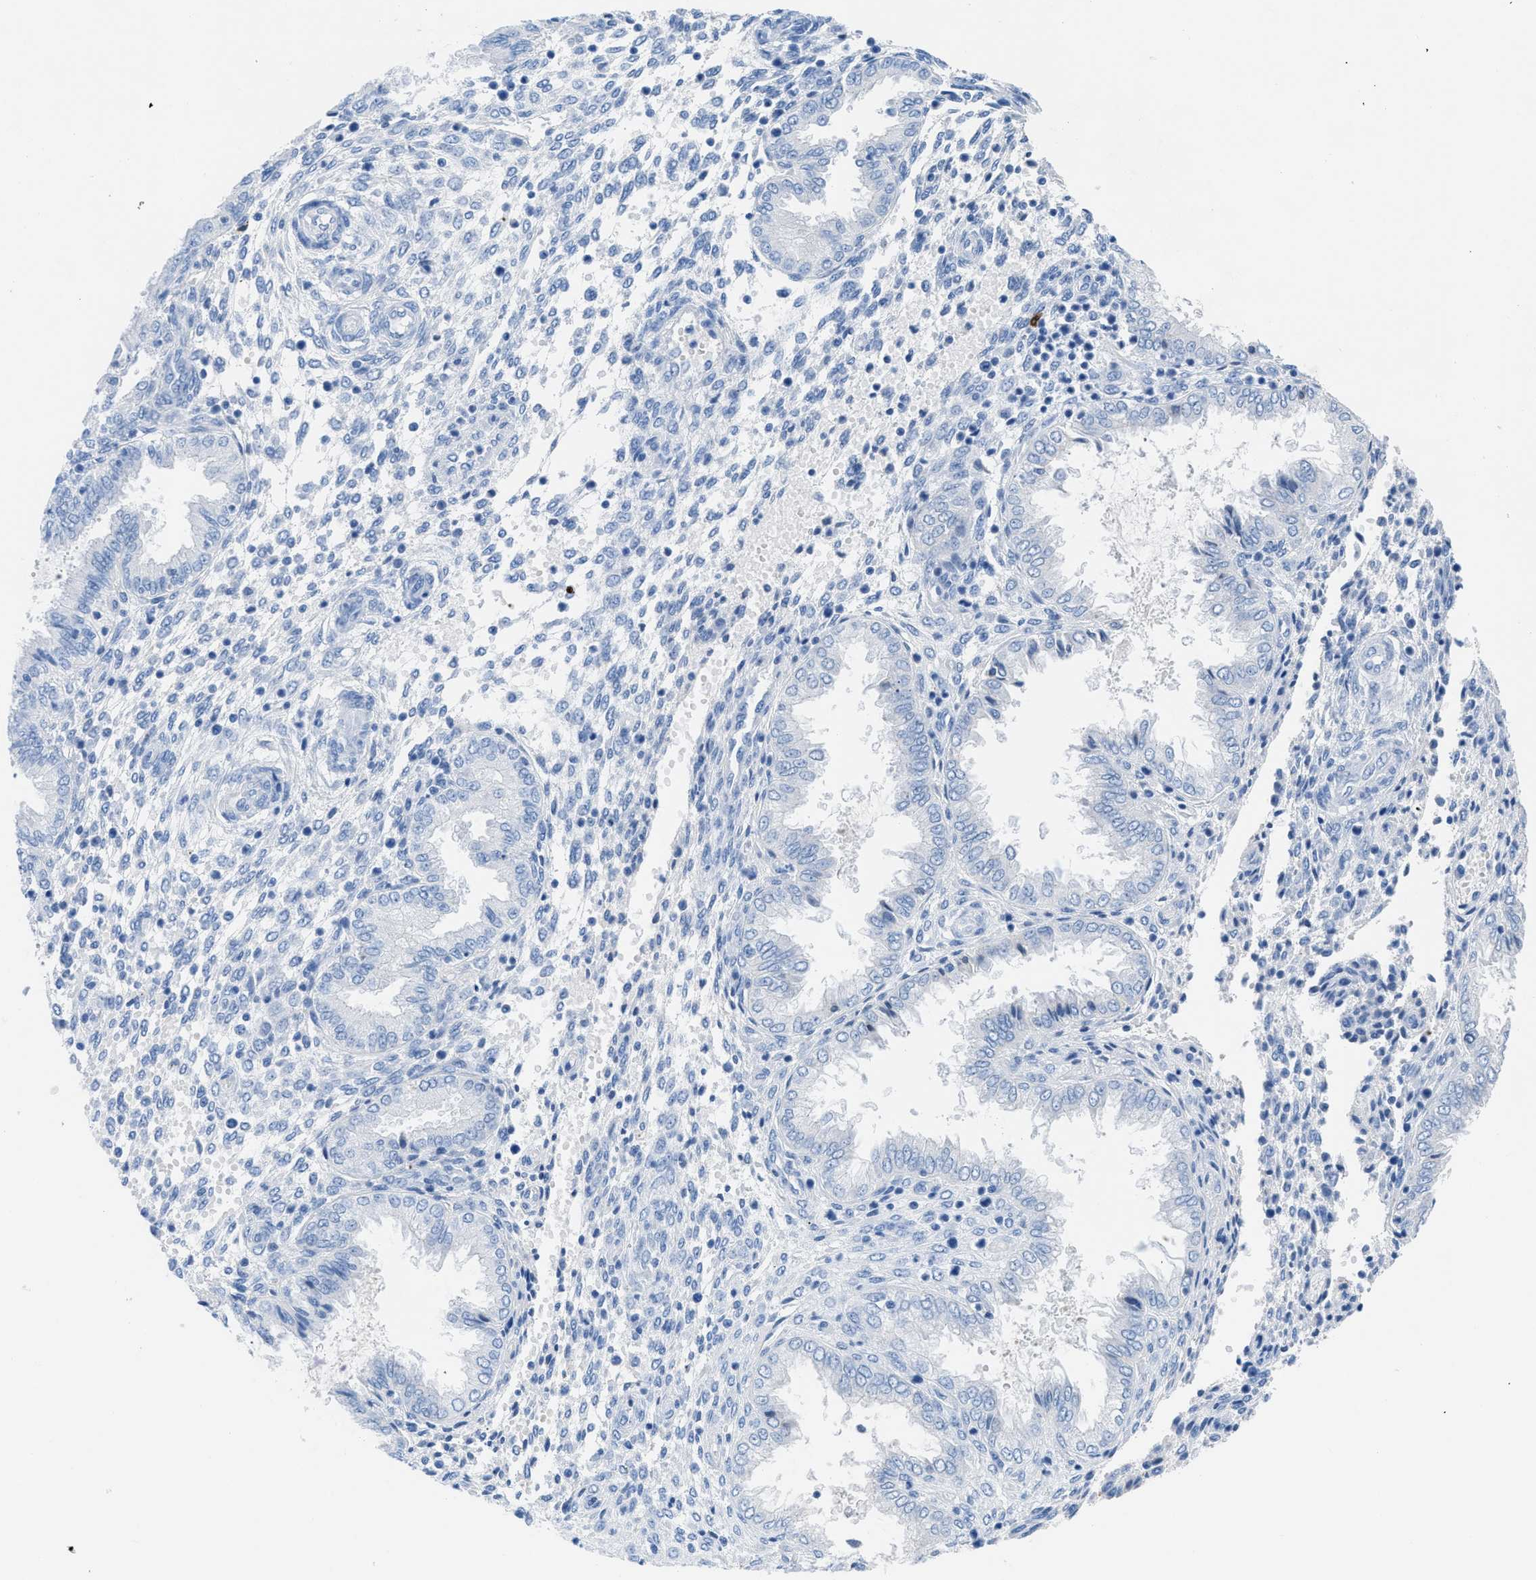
{"staining": {"intensity": "negative", "quantity": "none", "location": "none"}, "tissue": "endometrium", "cell_type": "Cells in endometrial stroma", "image_type": "normal", "snomed": [{"axis": "morphology", "description": "Normal tissue, NOS"}, {"axis": "topography", "description": "Endometrium"}], "caption": "This photomicrograph is of benign endometrium stained with IHC to label a protein in brown with the nuclei are counter-stained blue. There is no positivity in cells in endometrial stroma. The staining is performed using DAB (3,3'-diaminobenzidine) brown chromogen with nuclei counter-stained in using hematoxylin.", "gene": "TCL1A", "patient": {"sex": "female", "age": 33}}